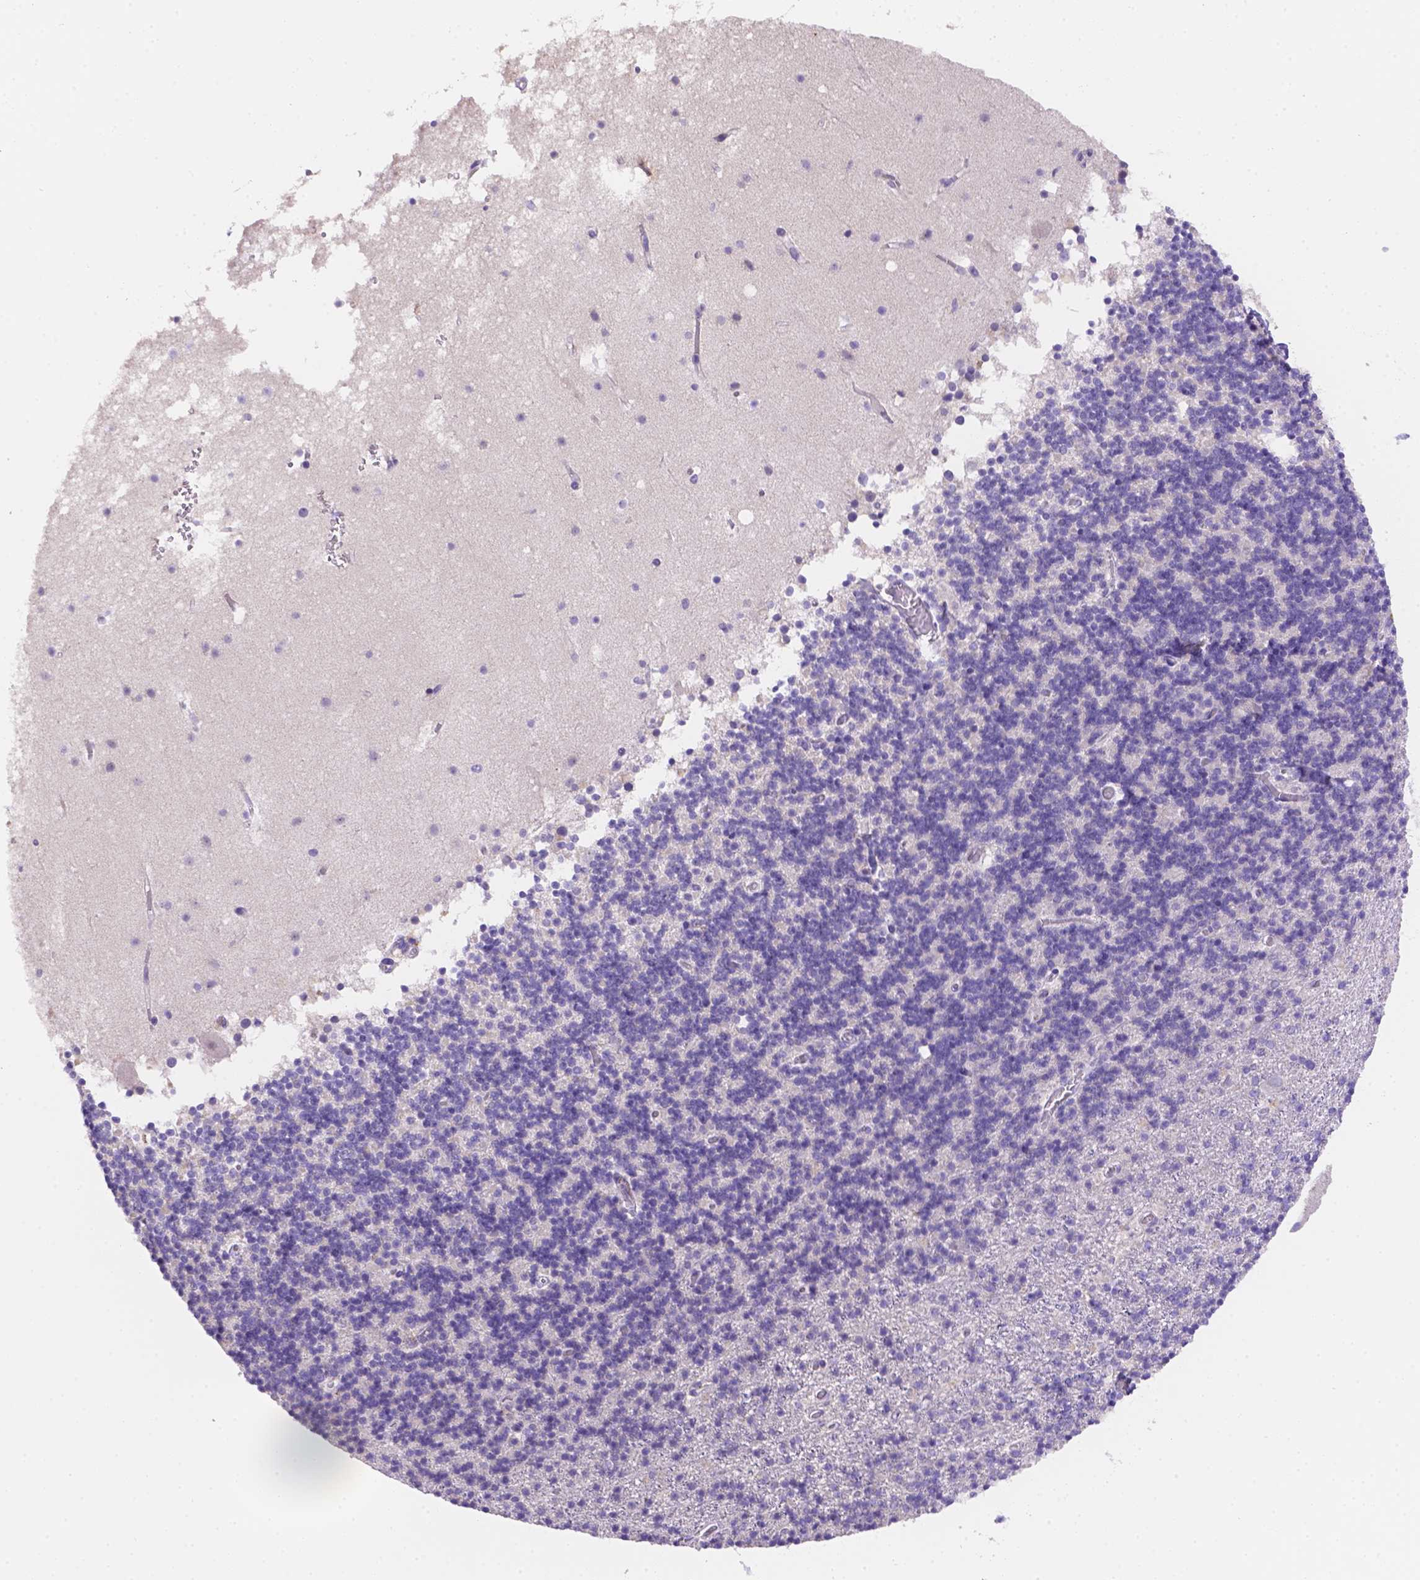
{"staining": {"intensity": "negative", "quantity": "none", "location": "none"}, "tissue": "cerebellum", "cell_type": "Cells in granular layer", "image_type": "normal", "snomed": [{"axis": "morphology", "description": "Normal tissue, NOS"}, {"axis": "topography", "description": "Cerebellum"}], "caption": "Micrograph shows no significant protein expression in cells in granular layer of benign cerebellum. (DAB (3,3'-diaminobenzidine) IHC visualized using brightfield microscopy, high magnification).", "gene": "NXPE2", "patient": {"sex": "male", "age": 70}}